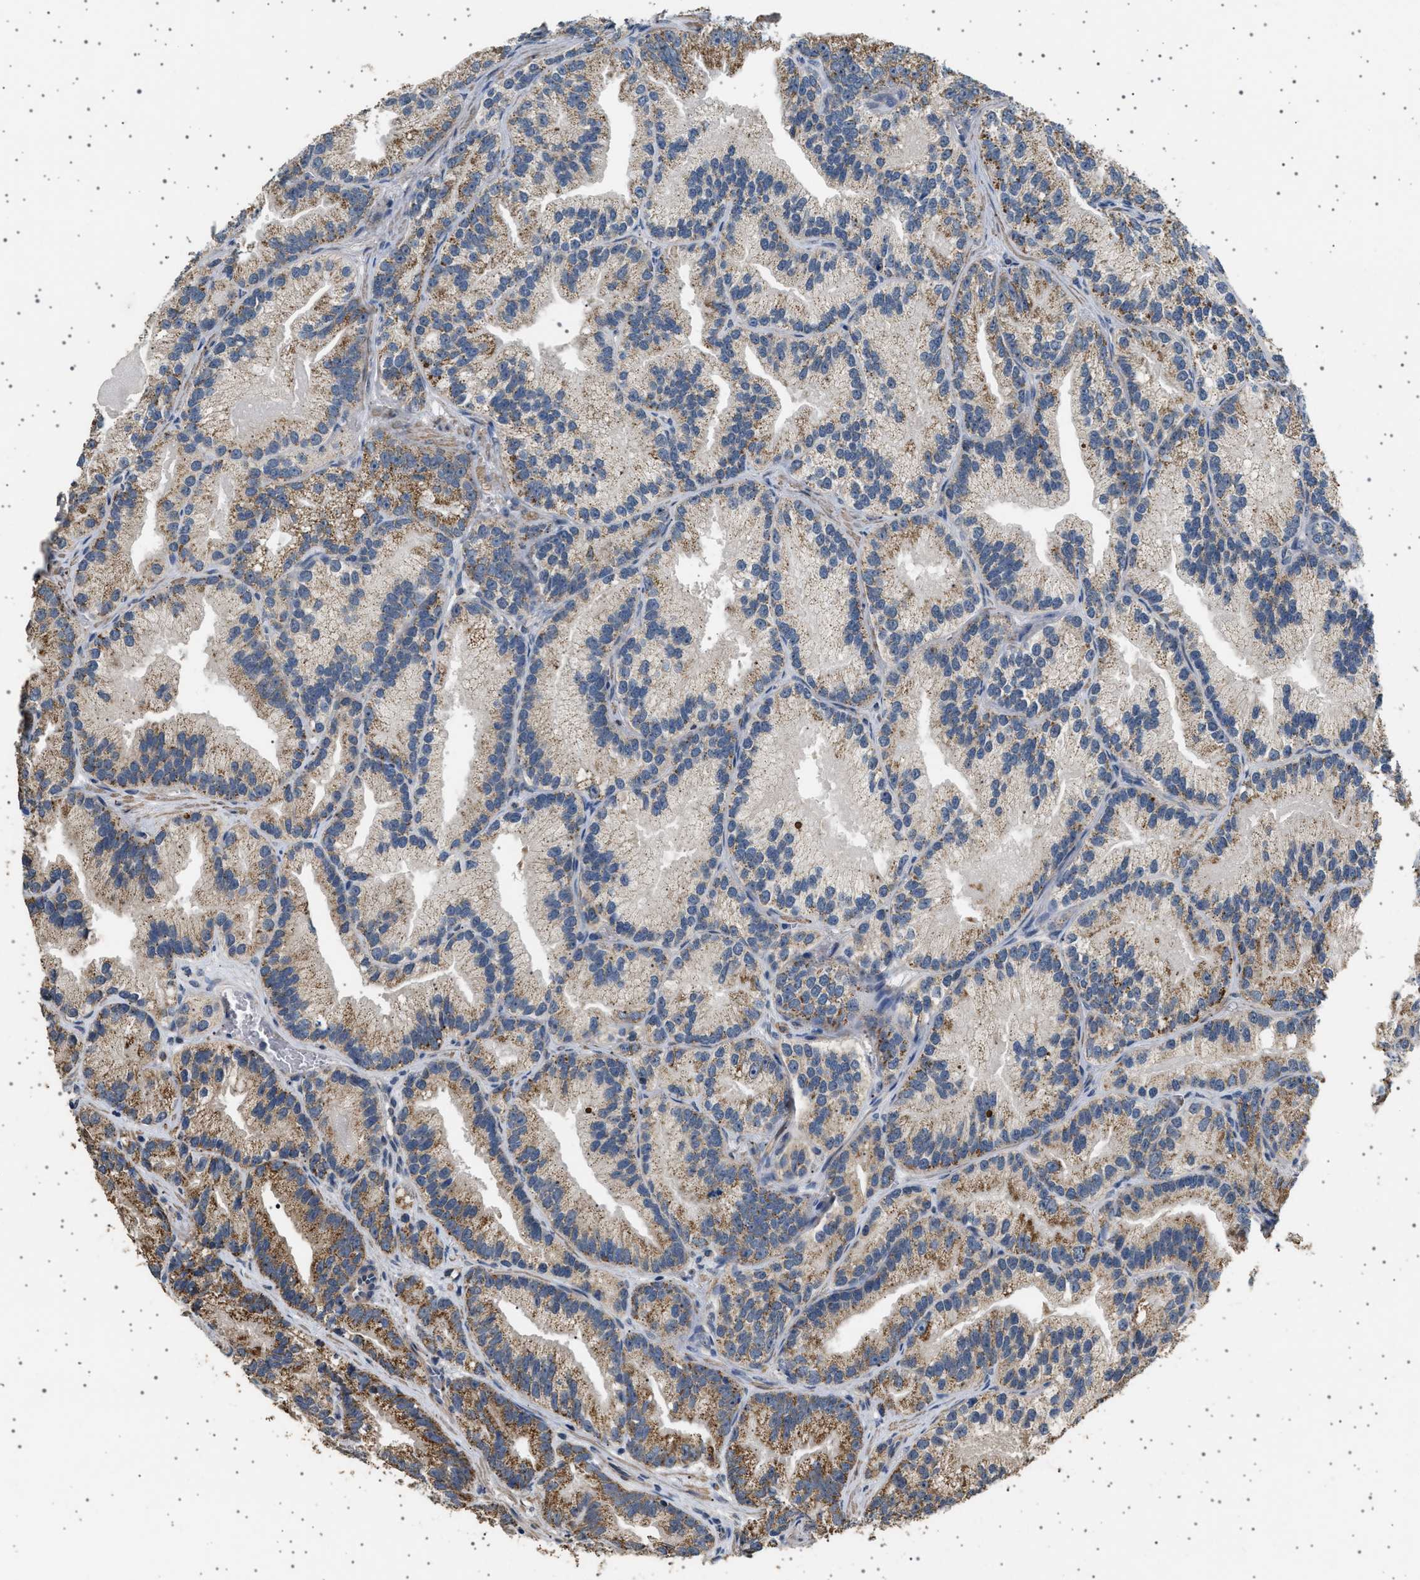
{"staining": {"intensity": "moderate", "quantity": ">75%", "location": "cytoplasmic/membranous"}, "tissue": "prostate cancer", "cell_type": "Tumor cells", "image_type": "cancer", "snomed": [{"axis": "morphology", "description": "Adenocarcinoma, Low grade"}, {"axis": "topography", "description": "Prostate"}], "caption": "Moderate cytoplasmic/membranous positivity is present in about >75% of tumor cells in prostate low-grade adenocarcinoma.", "gene": "KCNA4", "patient": {"sex": "male", "age": 89}}